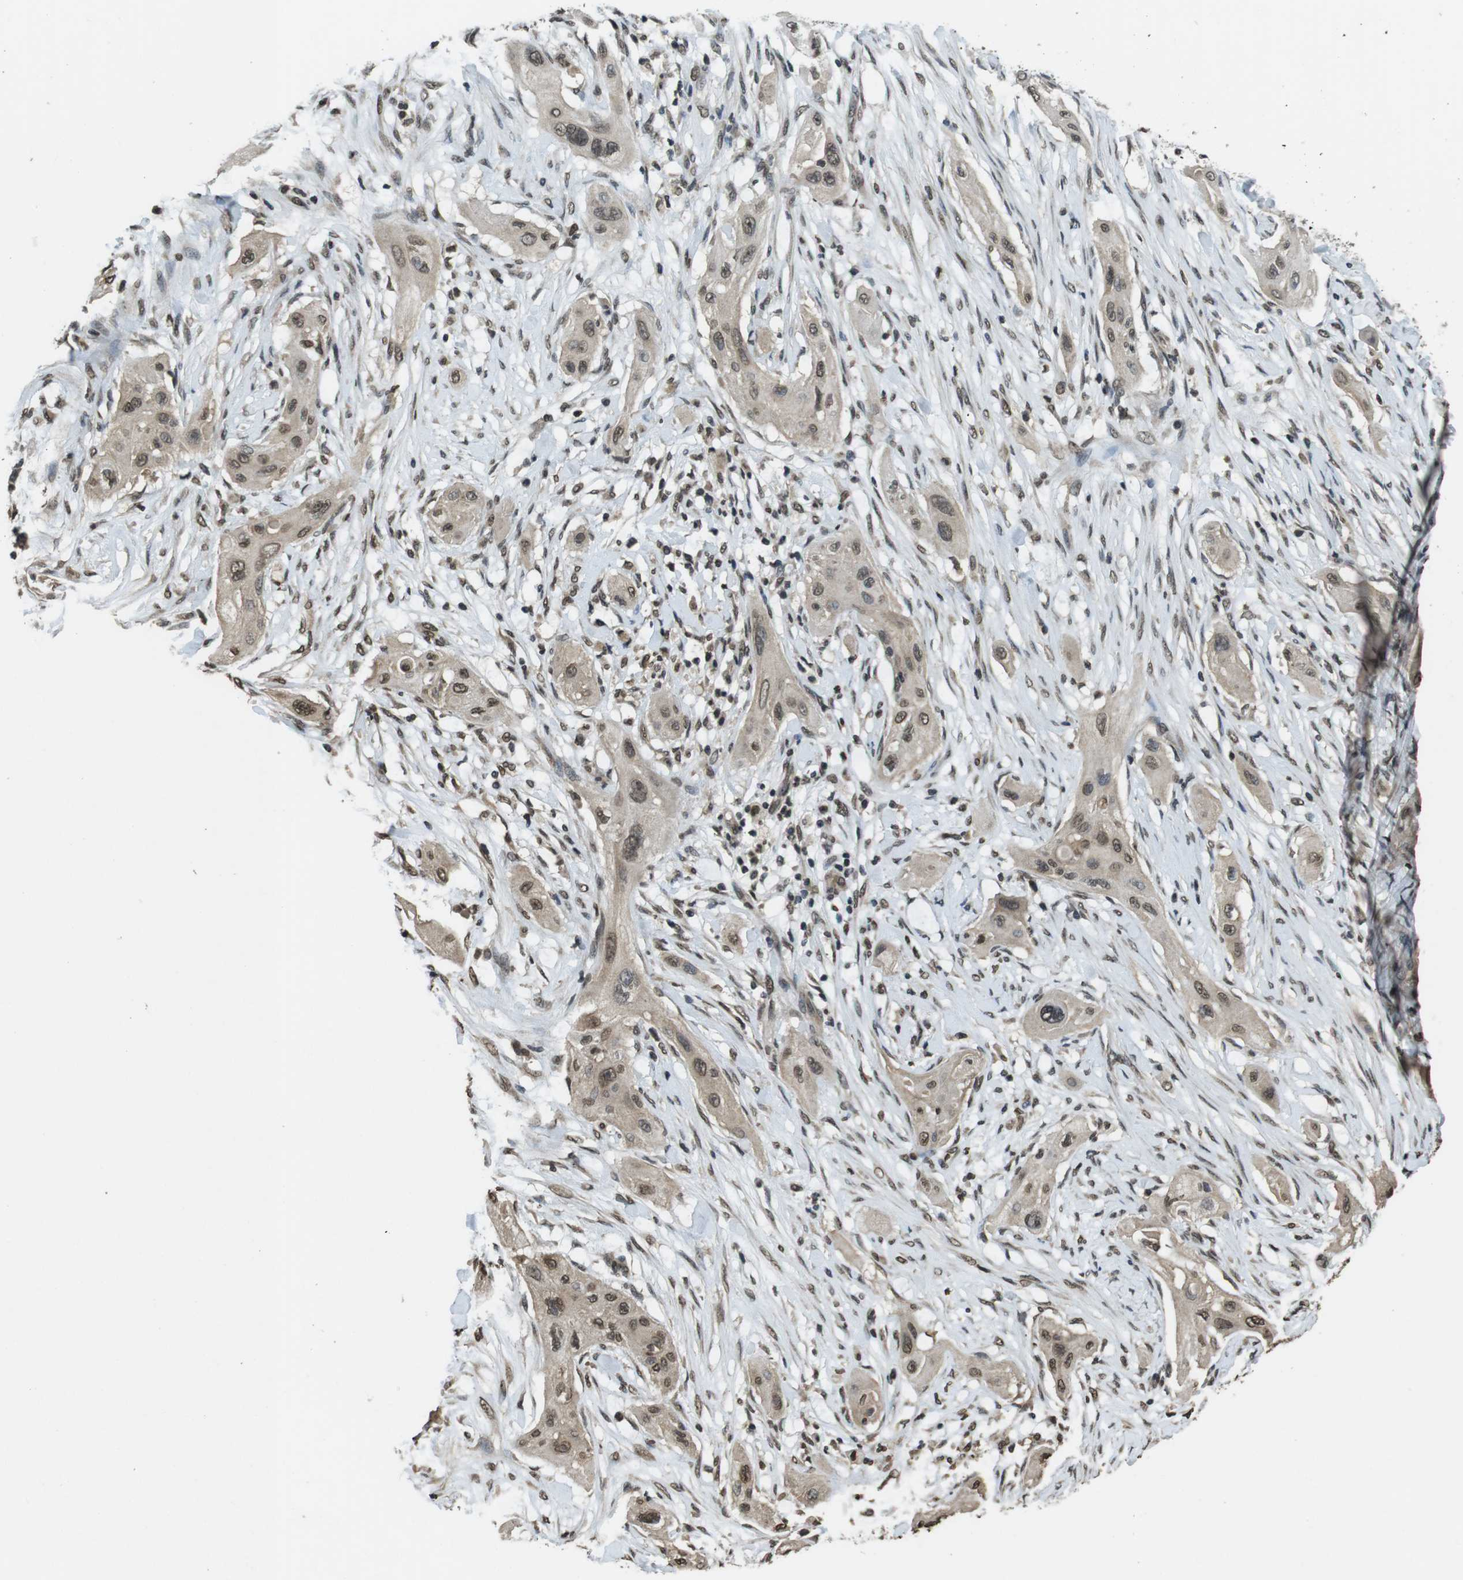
{"staining": {"intensity": "moderate", "quantity": ">75%", "location": "nuclear"}, "tissue": "lung cancer", "cell_type": "Tumor cells", "image_type": "cancer", "snomed": [{"axis": "morphology", "description": "Squamous cell carcinoma, NOS"}, {"axis": "topography", "description": "Lung"}], "caption": "The image demonstrates staining of lung cancer, revealing moderate nuclear protein staining (brown color) within tumor cells.", "gene": "MAF", "patient": {"sex": "female", "age": 47}}